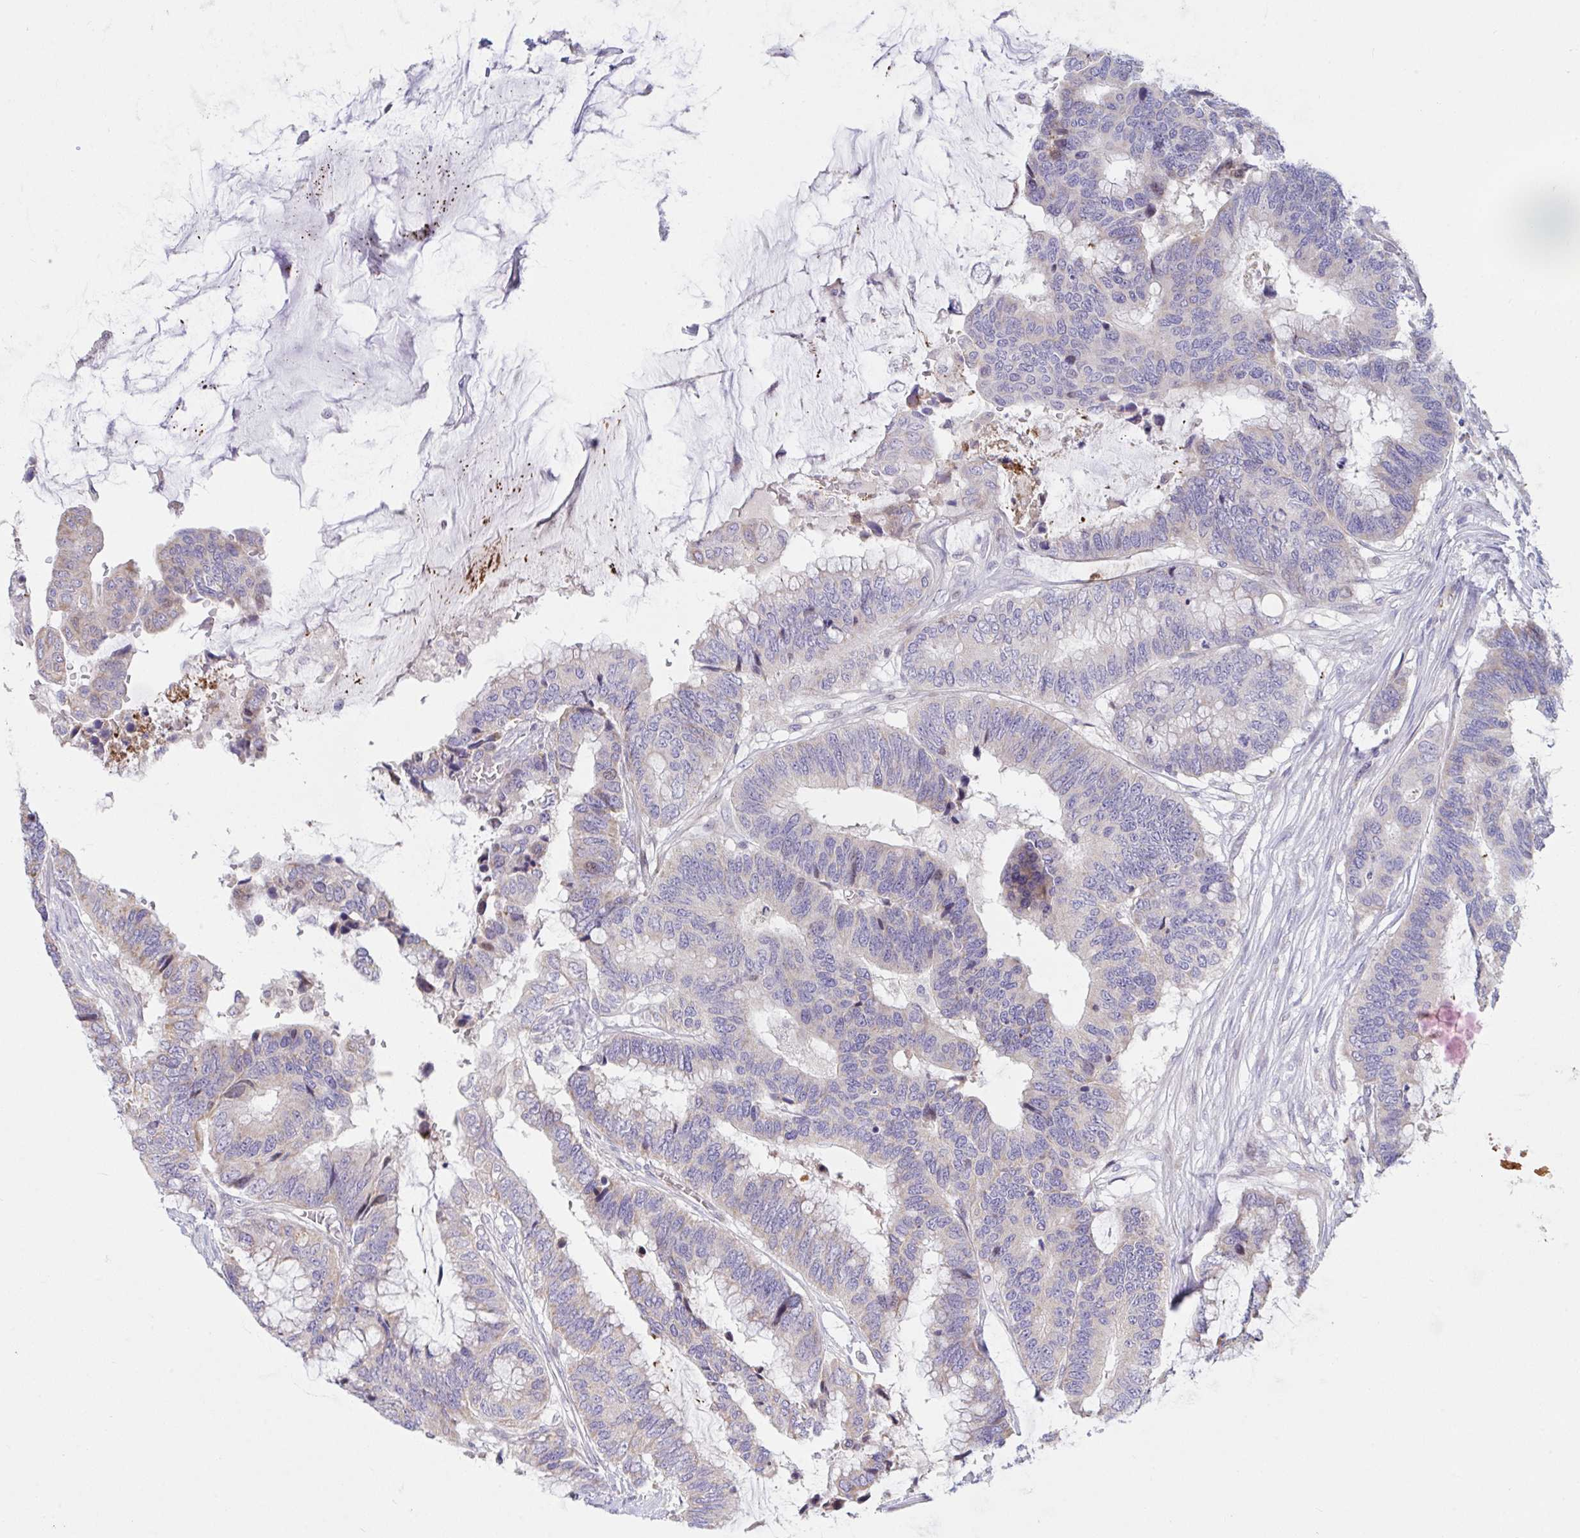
{"staining": {"intensity": "negative", "quantity": "none", "location": "none"}, "tissue": "colorectal cancer", "cell_type": "Tumor cells", "image_type": "cancer", "snomed": [{"axis": "morphology", "description": "Adenocarcinoma, NOS"}, {"axis": "topography", "description": "Rectum"}], "caption": "Immunohistochemistry image of neoplastic tissue: human colorectal cancer stained with DAB (3,3'-diaminobenzidine) reveals no significant protein positivity in tumor cells.", "gene": "IL37", "patient": {"sex": "female", "age": 59}}